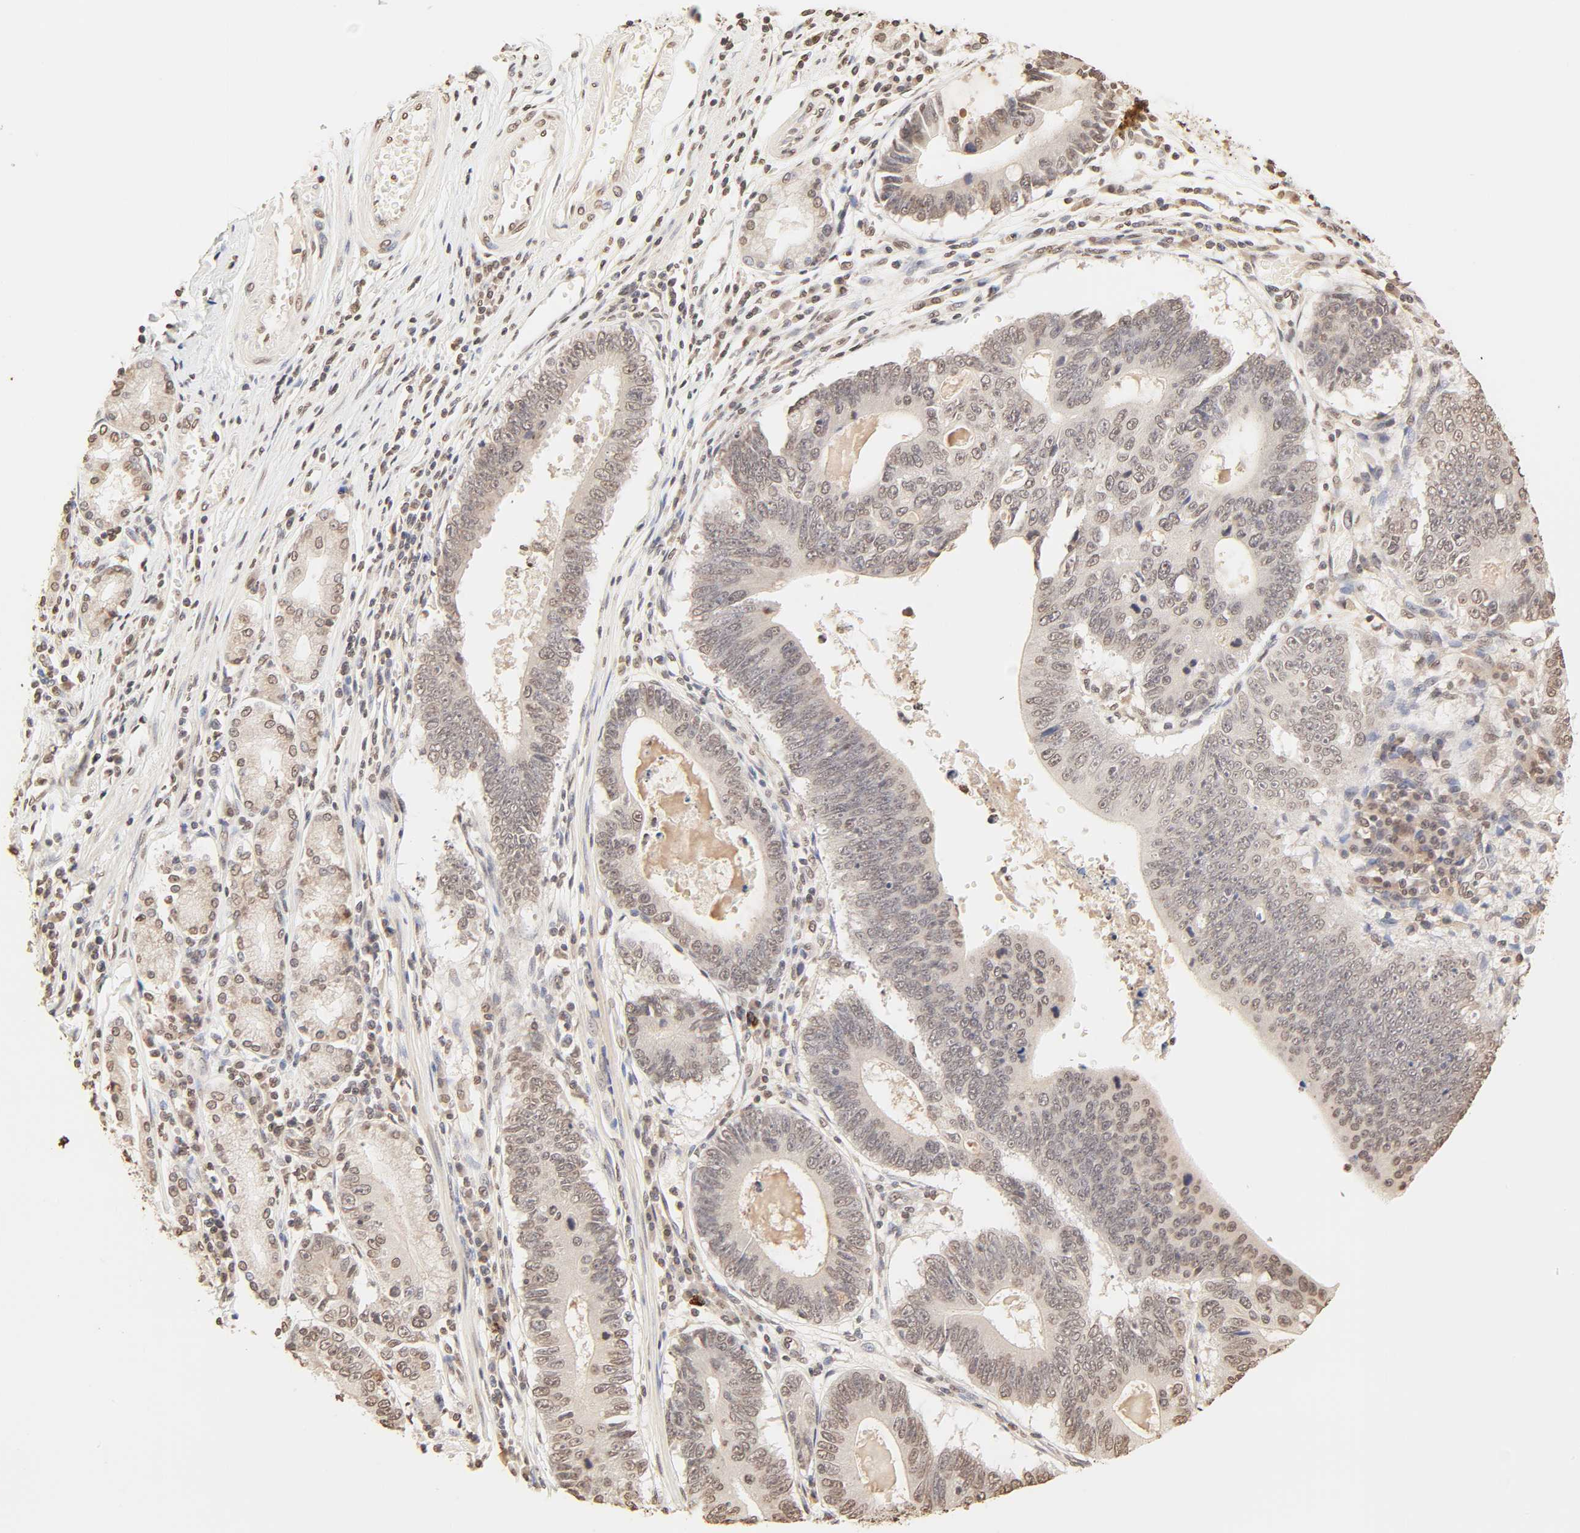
{"staining": {"intensity": "weak", "quantity": ">75%", "location": "cytoplasmic/membranous,nuclear"}, "tissue": "stomach cancer", "cell_type": "Tumor cells", "image_type": "cancer", "snomed": [{"axis": "morphology", "description": "Adenocarcinoma, NOS"}, {"axis": "topography", "description": "Stomach"}], "caption": "Weak cytoplasmic/membranous and nuclear positivity is identified in about >75% of tumor cells in stomach cancer (adenocarcinoma).", "gene": "TBL1X", "patient": {"sex": "male", "age": 59}}